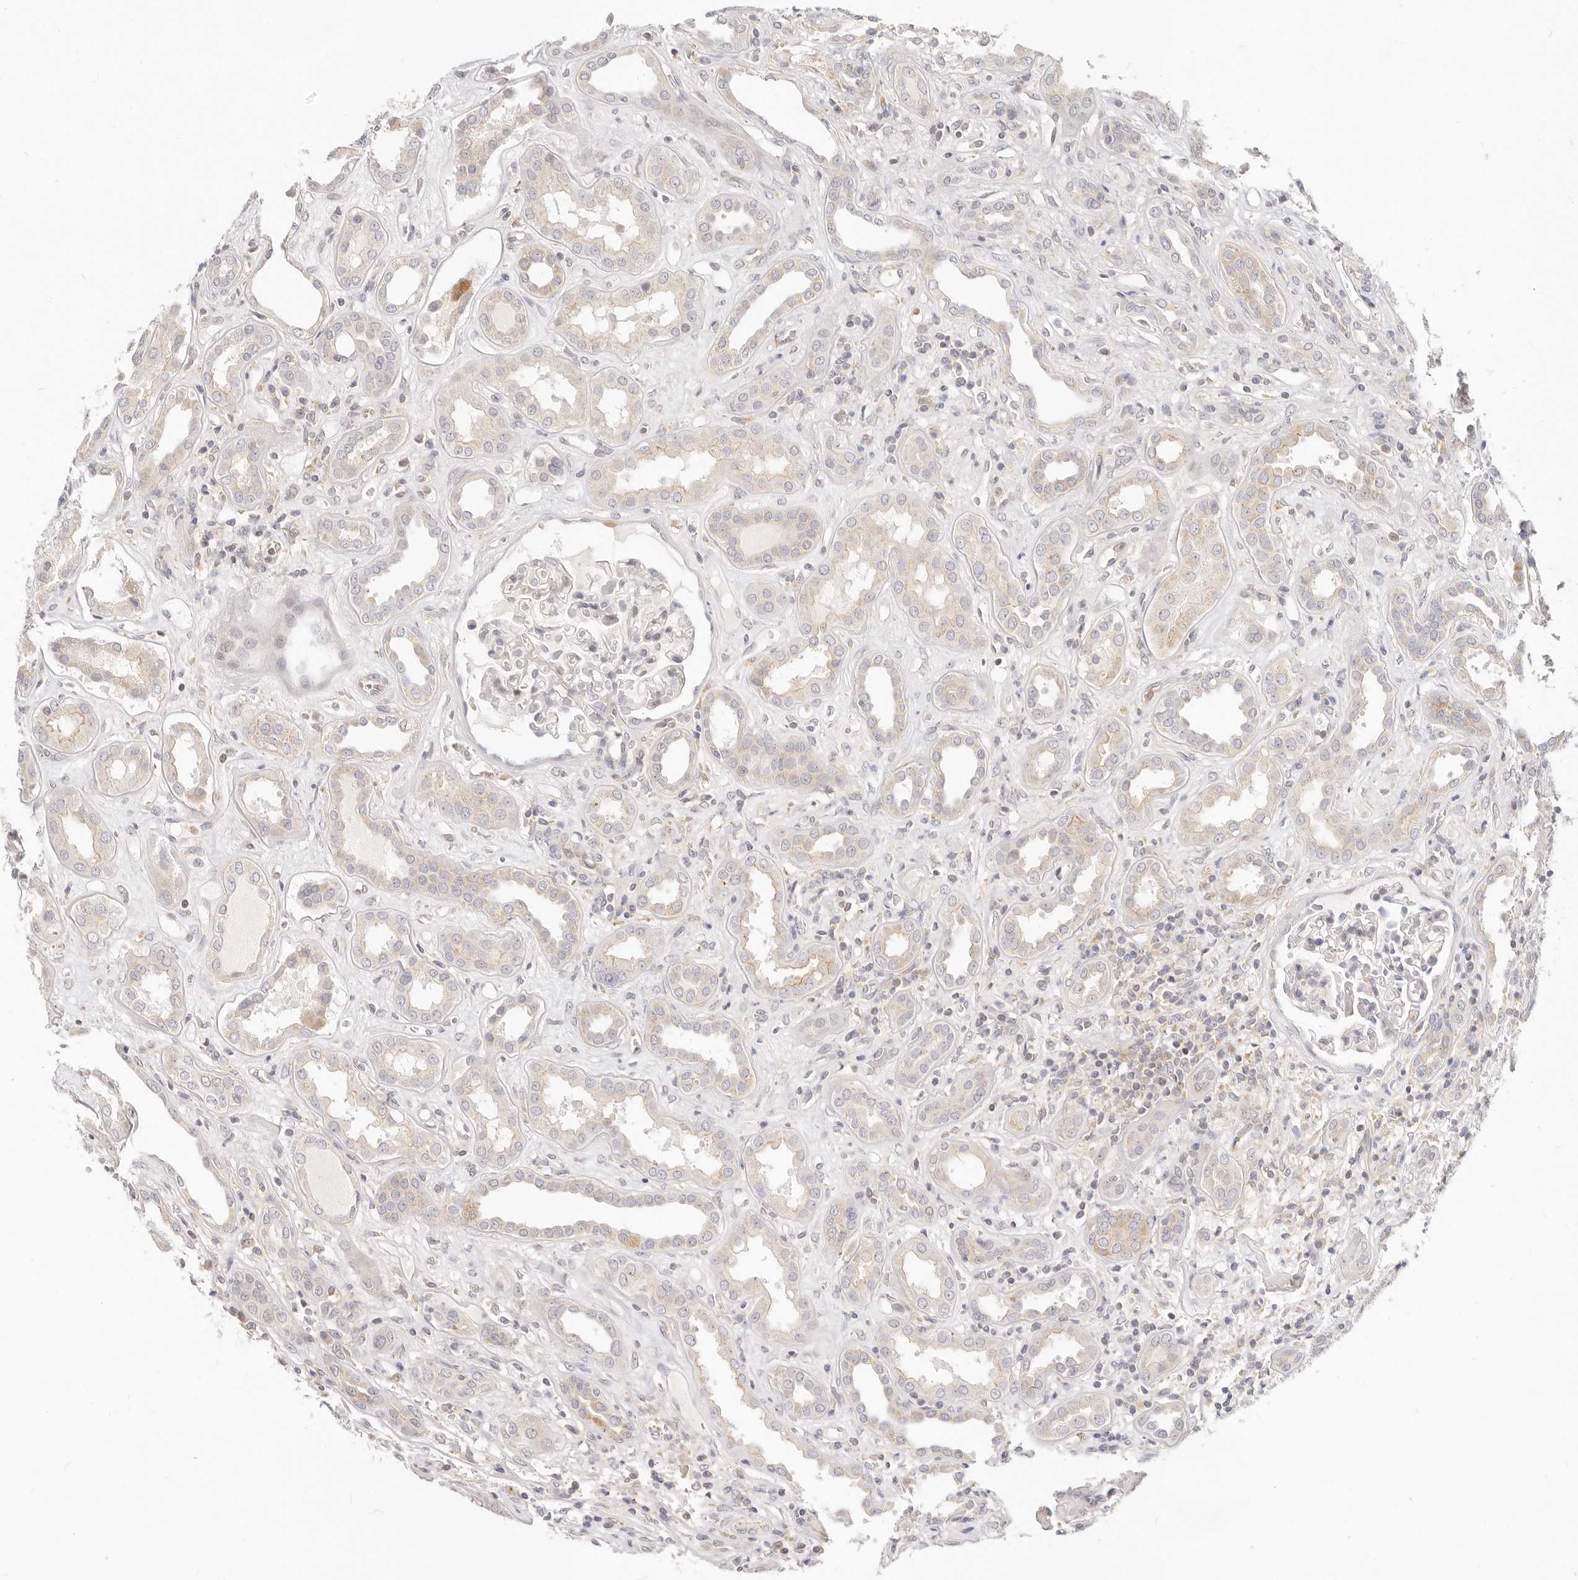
{"staining": {"intensity": "negative", "quantity": "none", "location": "none"}, "tissue": "kidney", "cell_type": "Cells in glomeruli", "image_type": "normal", "snomed": [{"axis": "morphology", "description": "Normal tissue, NOS"}, {"axis": "topography", "description": "Kidney"}], "caption": "Histopathology image shows no protein staining in cells in glomeruli of unremarkable kidney. Brightfield microscopy of IHC stained with DAB (3,3'-diaminobenzidine) (brown) and hematoxylin (blue), captured at high magnification.", "gene": "LTB4R2", "patient": {"sex": "male", "age": 59}}